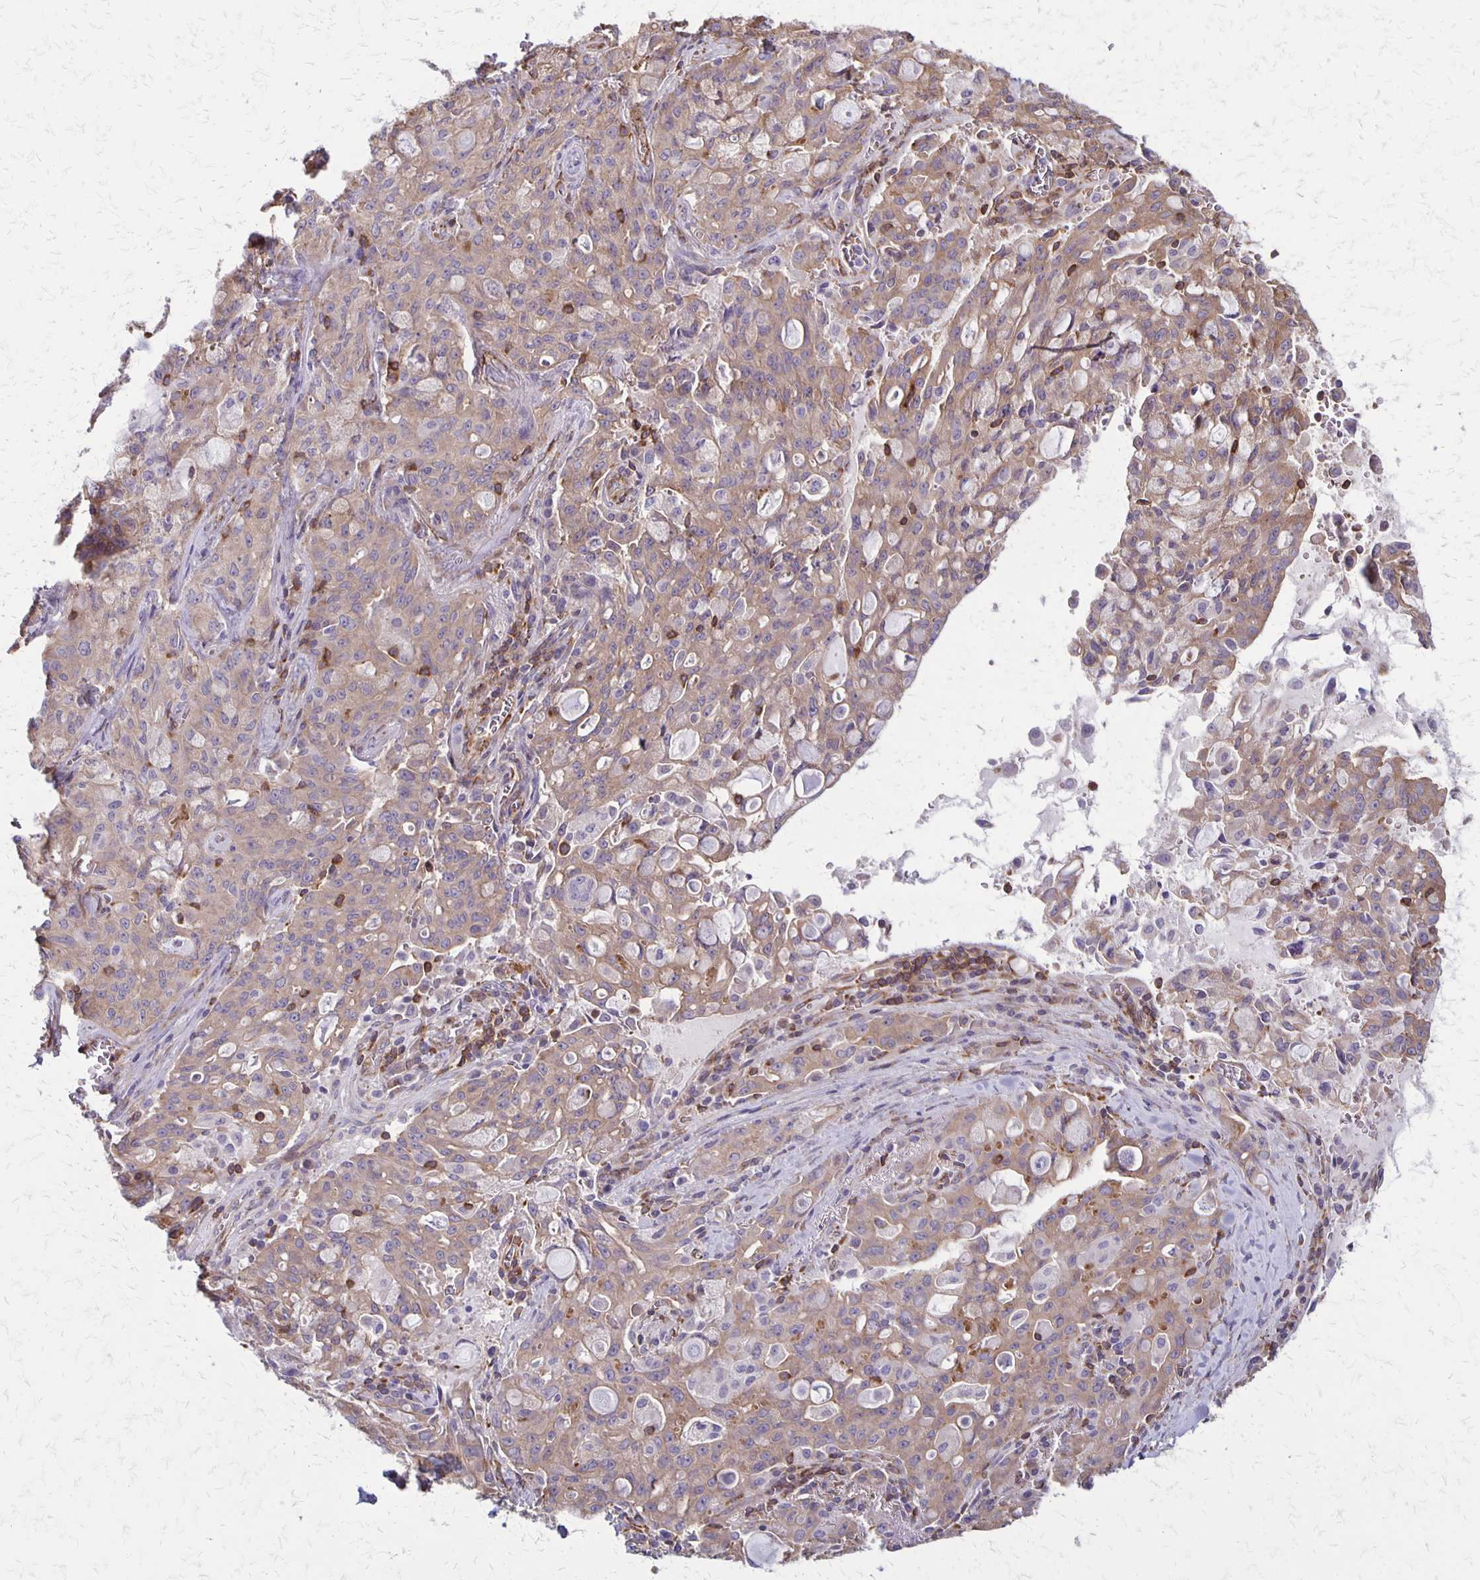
{"staining": {"intensity": "weak", "quantity": ">75%", "location": "cytoplasmic/membranous"}, "tissue": "lung cancer", "cell_type": "Tumor cells", "image_type": "cancer", "snomed": [{"axis": "morphology", "description": "Adenocarcinoma, NOS"}, {"axis": "topography", "description": "Lung"}], "caption": "A brown stain shows weak cytoplasmic/membranous staining of a protein in human adenocarcinoma (lung) tumor cells. Ihc stains the protein of interest in brown and the nuclei are stained blue.", "gene": "SEPTIN5", "patient": {"sex": "female", "age": 44}}